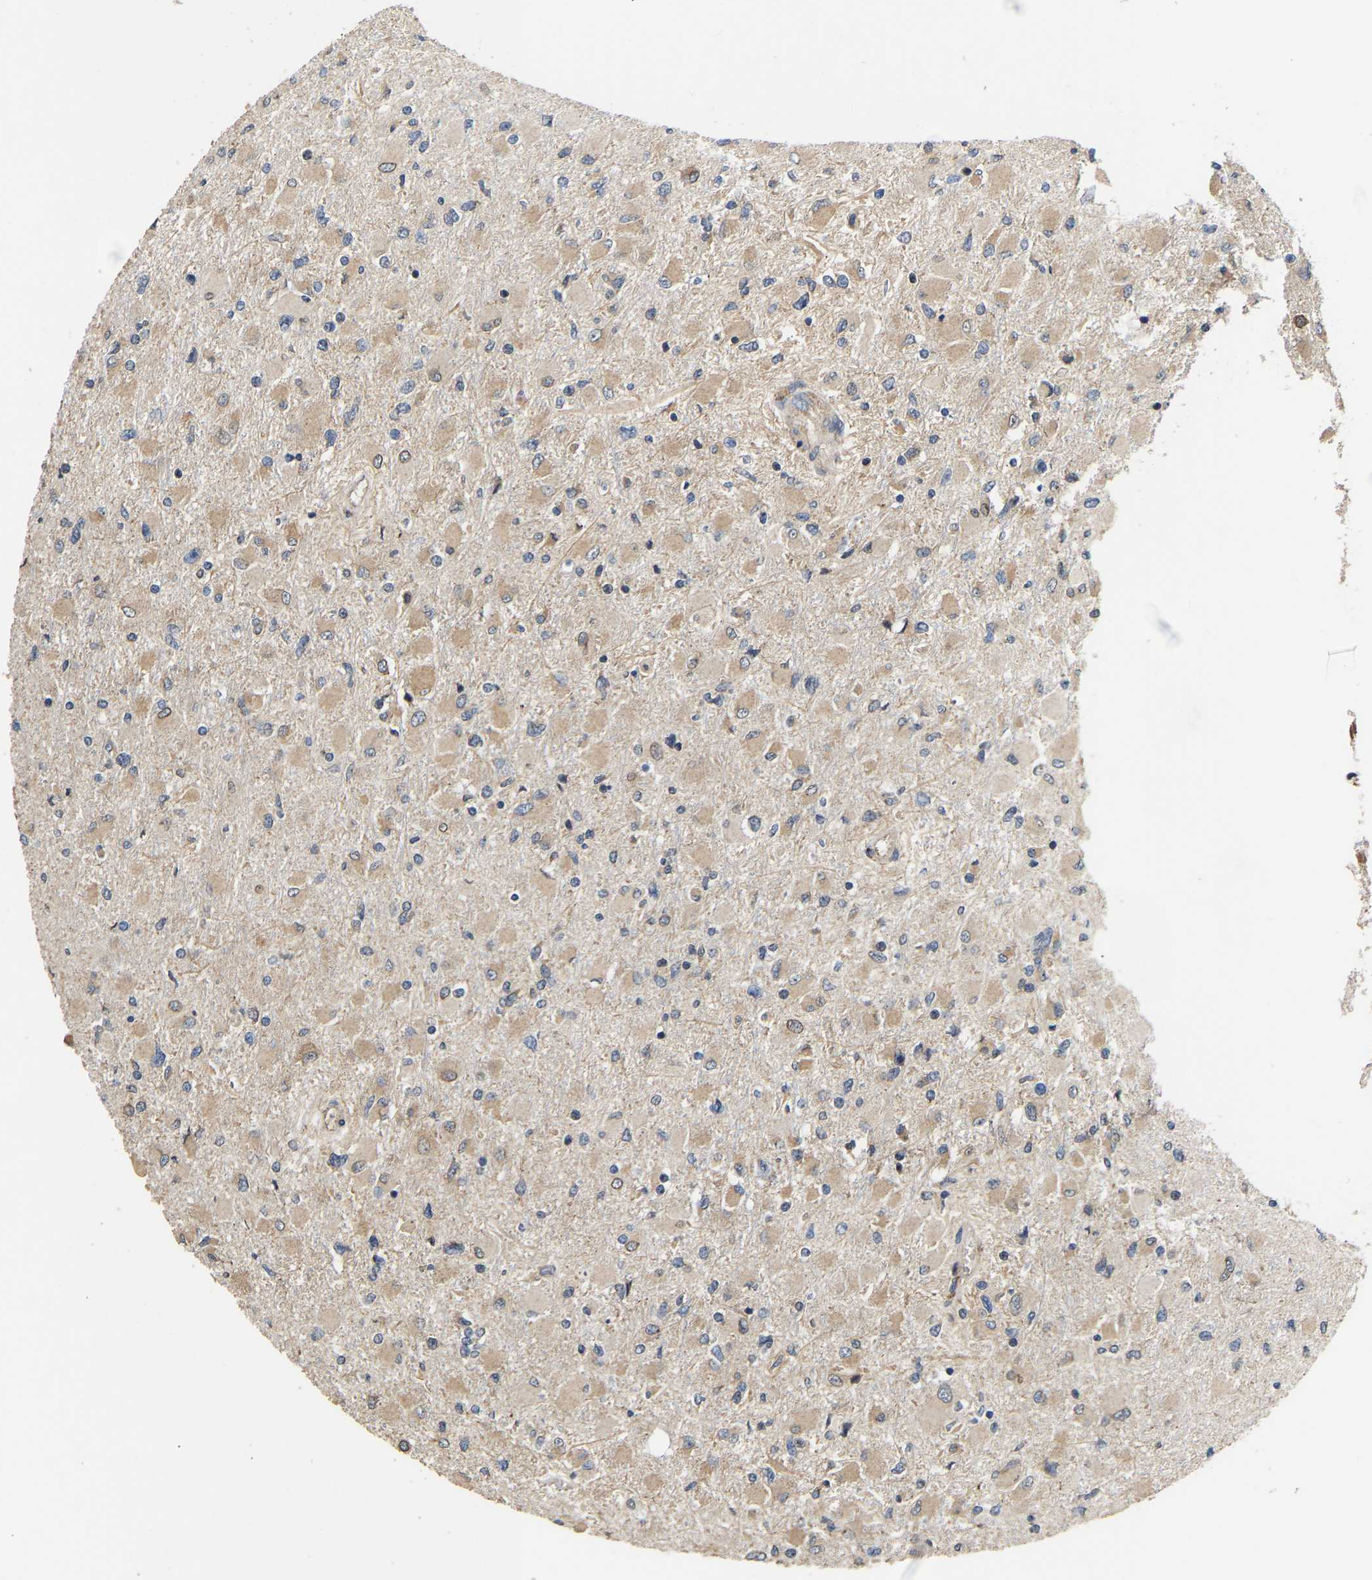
{"staining": {"intensity": "weak", "quantity": "25%-75%", "location": "cytoplasmic/membranous"}, "tissue": "glioma", "cell_type": "Tumor cells", "image_type": "cancer", "snomed": [{"axis": "morphology", "description": "Glioma, malignant, High grade"}, {"axis": "topography", "description": "Cerebral cortex"}], "caption": "Human glioma stained for a protein (brown) shows weak cytoplasmic/membranous positive staining in approximately 25%-75% of tumor cells.", "gene": "AIMP2", "patient": {"sex": "female", "age": 36}}